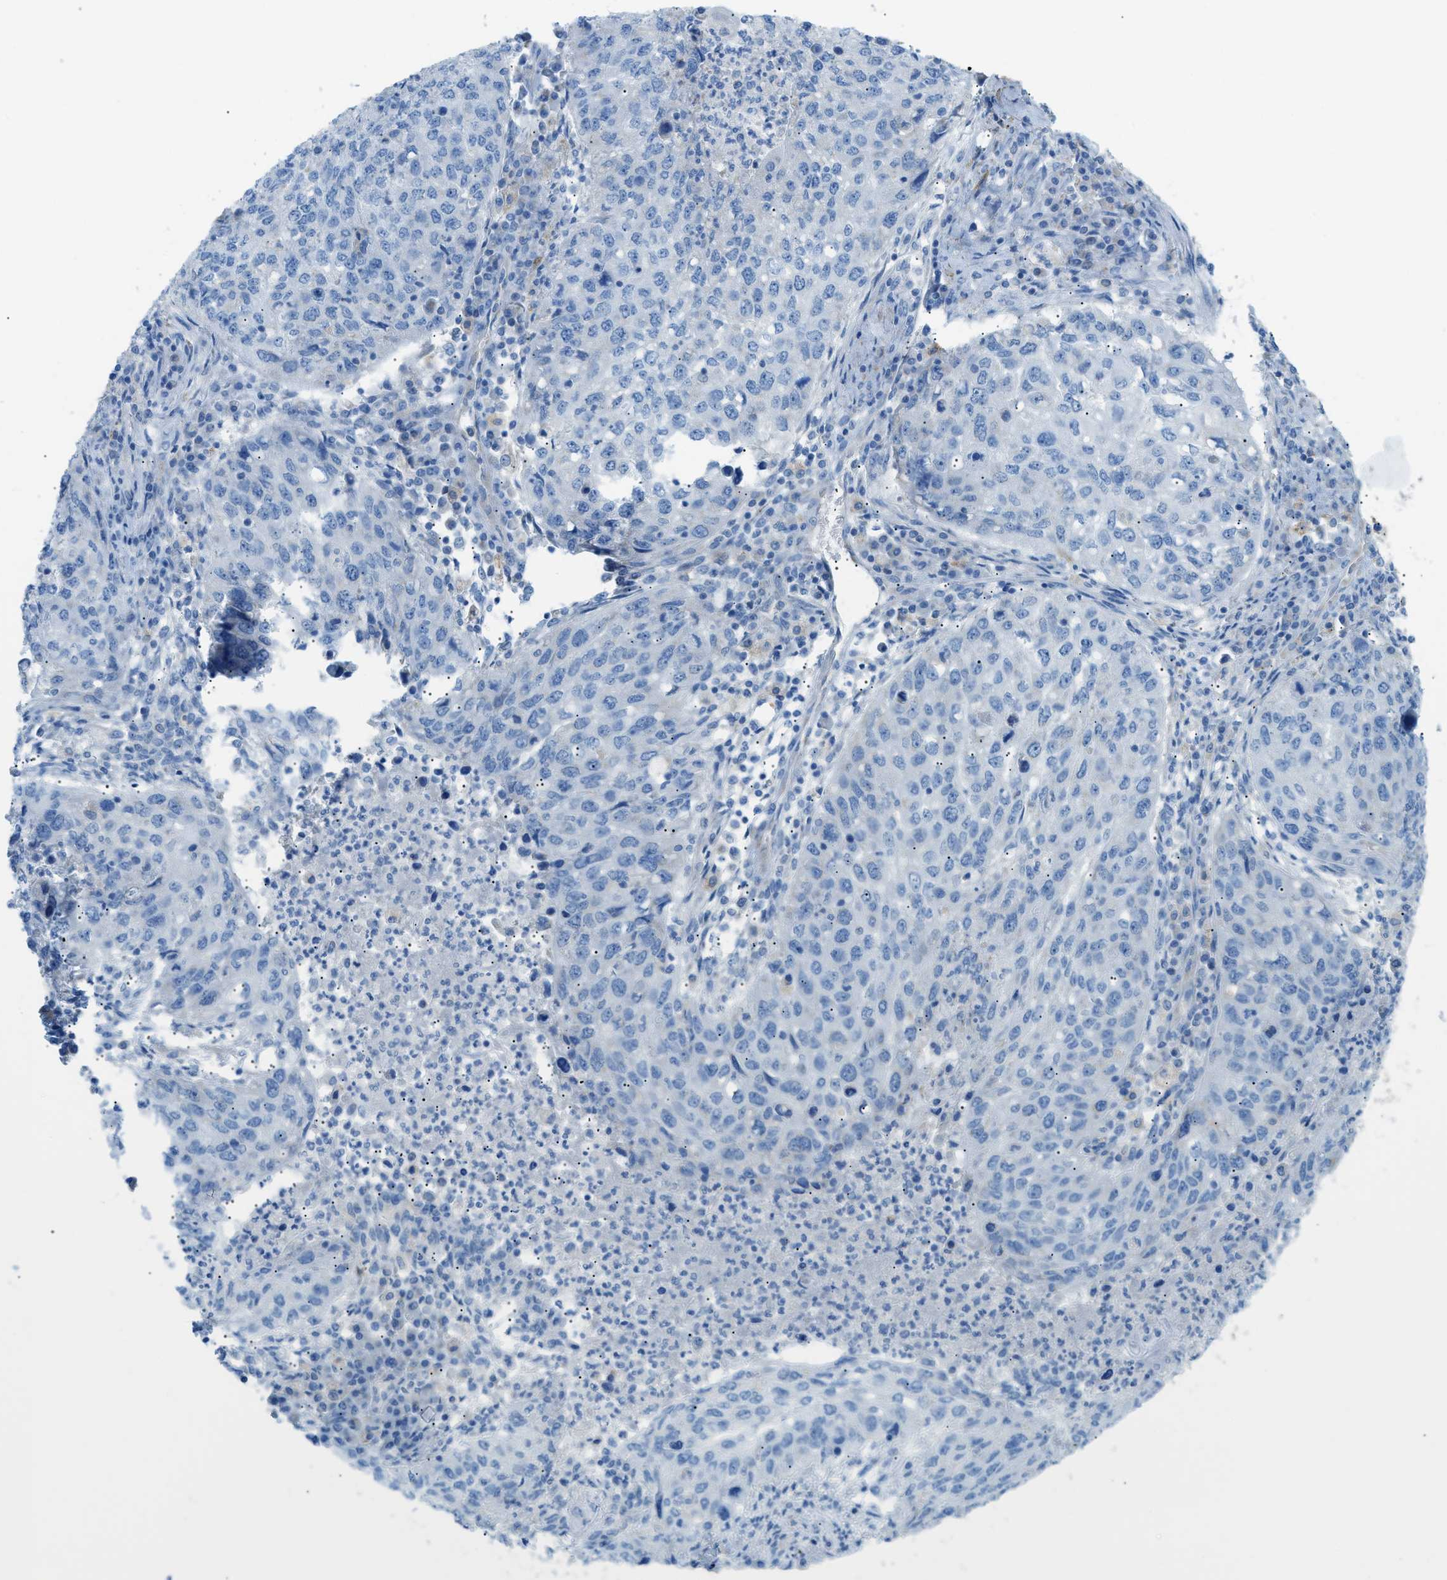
{"staining": {"intensity": "negative", "quantity": "none", "location": "none"}, "tissue": "lung cancer", "cell_type": "Tumor cells", "image_type": "cancer", "snomed": [{"axis": "morphology", "description": "Squamous cell carcinoma, NOS"}, {"axis": "topography", "description": "Lung"}], "caption": "Human lung cancer (squamous cell carcinoma) stained for a protein using IHC demonstrates no positivity in tumor cells.", "gene": "MYH11", "patient": {"sex": "female", "age": 63}}